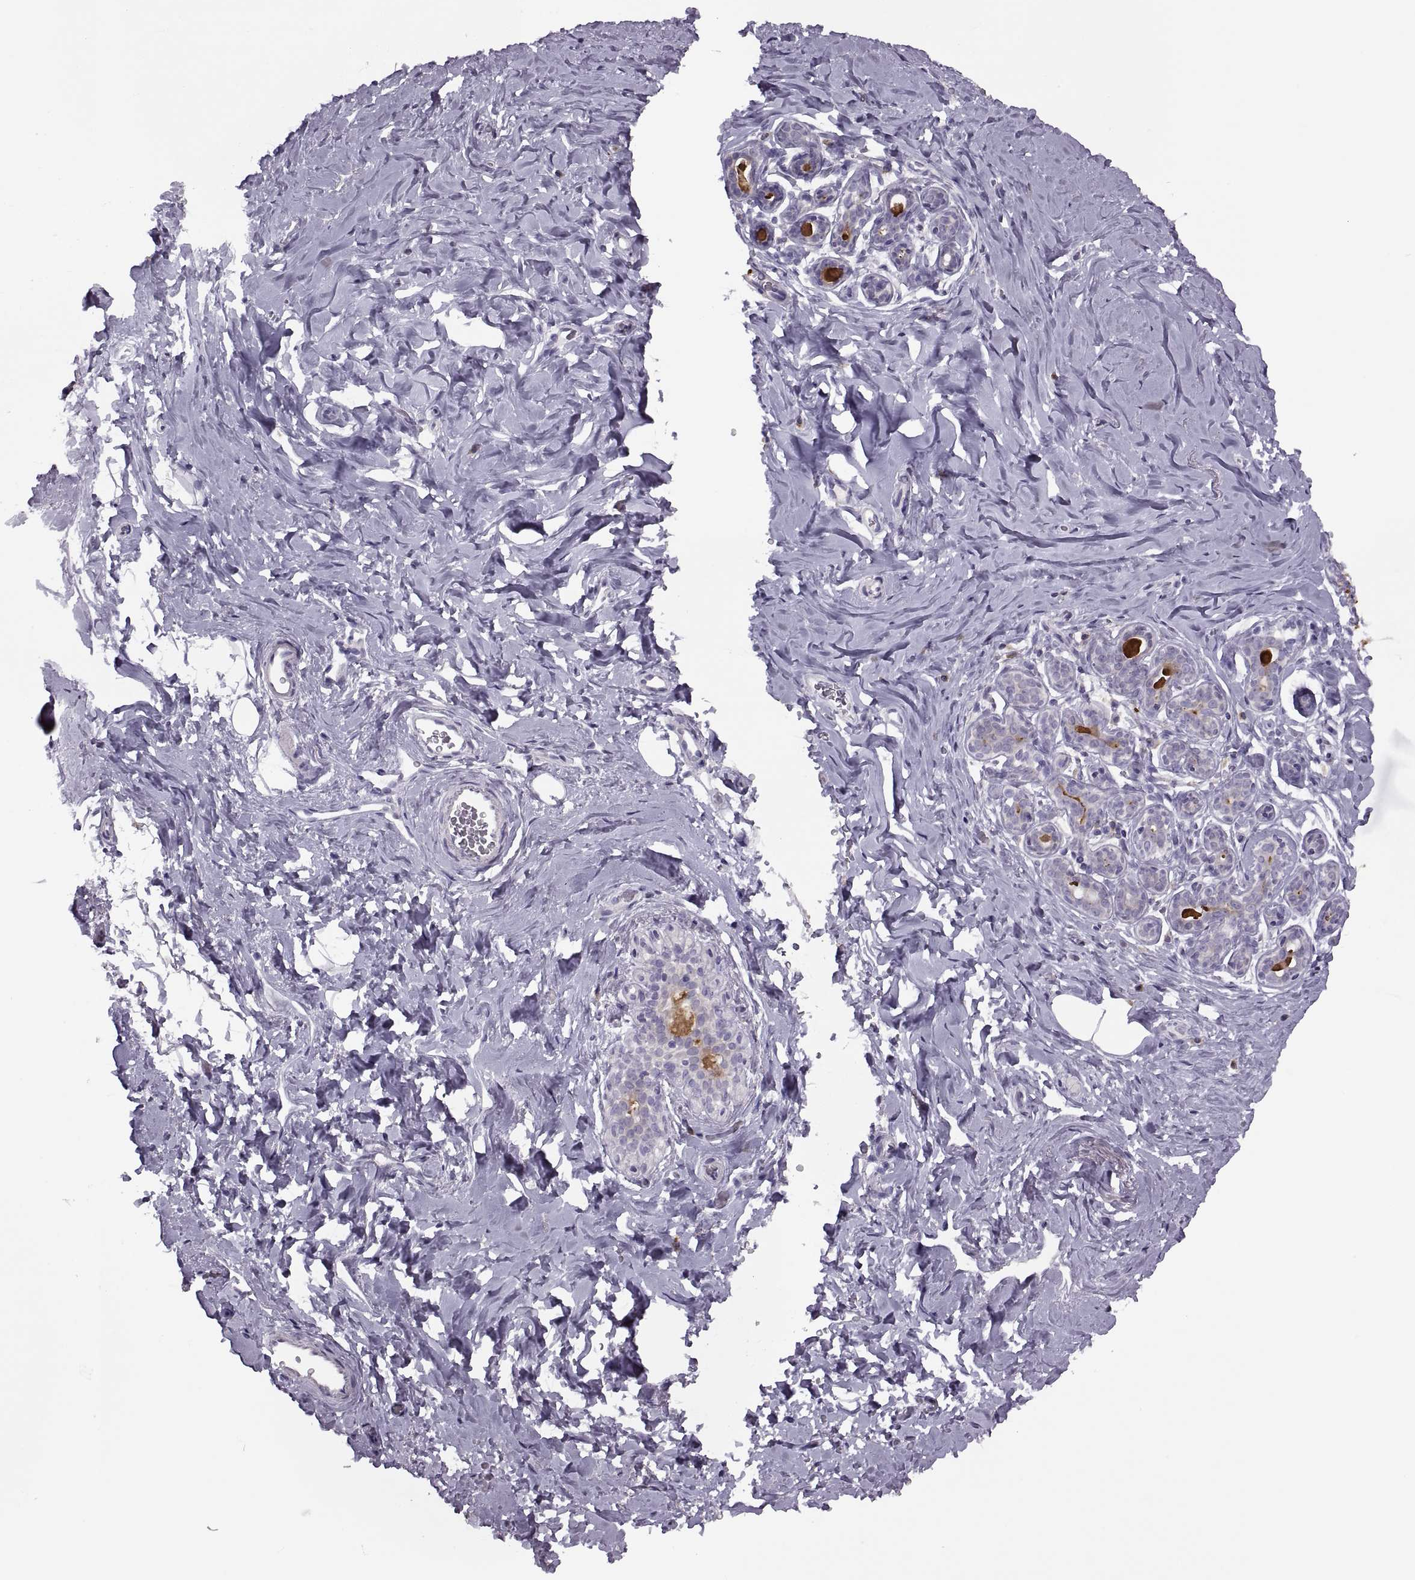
{"staining": {"intensity": "negative", "quantity": "none", "location": "none"}, "tissue": "breast", "cell_type": "Adipocytes", "image_type": "normal", "snomed": [{"axis": "morphology", "description": "Normal tissue, NOS"}, {"axis": "topography", "description": "Skin"}, {"axis": "topography", "description": "Breast"}], "caption": "A photomicrograph of breast stained for a protein exhibits no brown staining in adipocytes.", "gene": "H2AP", "patient": {"sex": "female", "age": 43}}